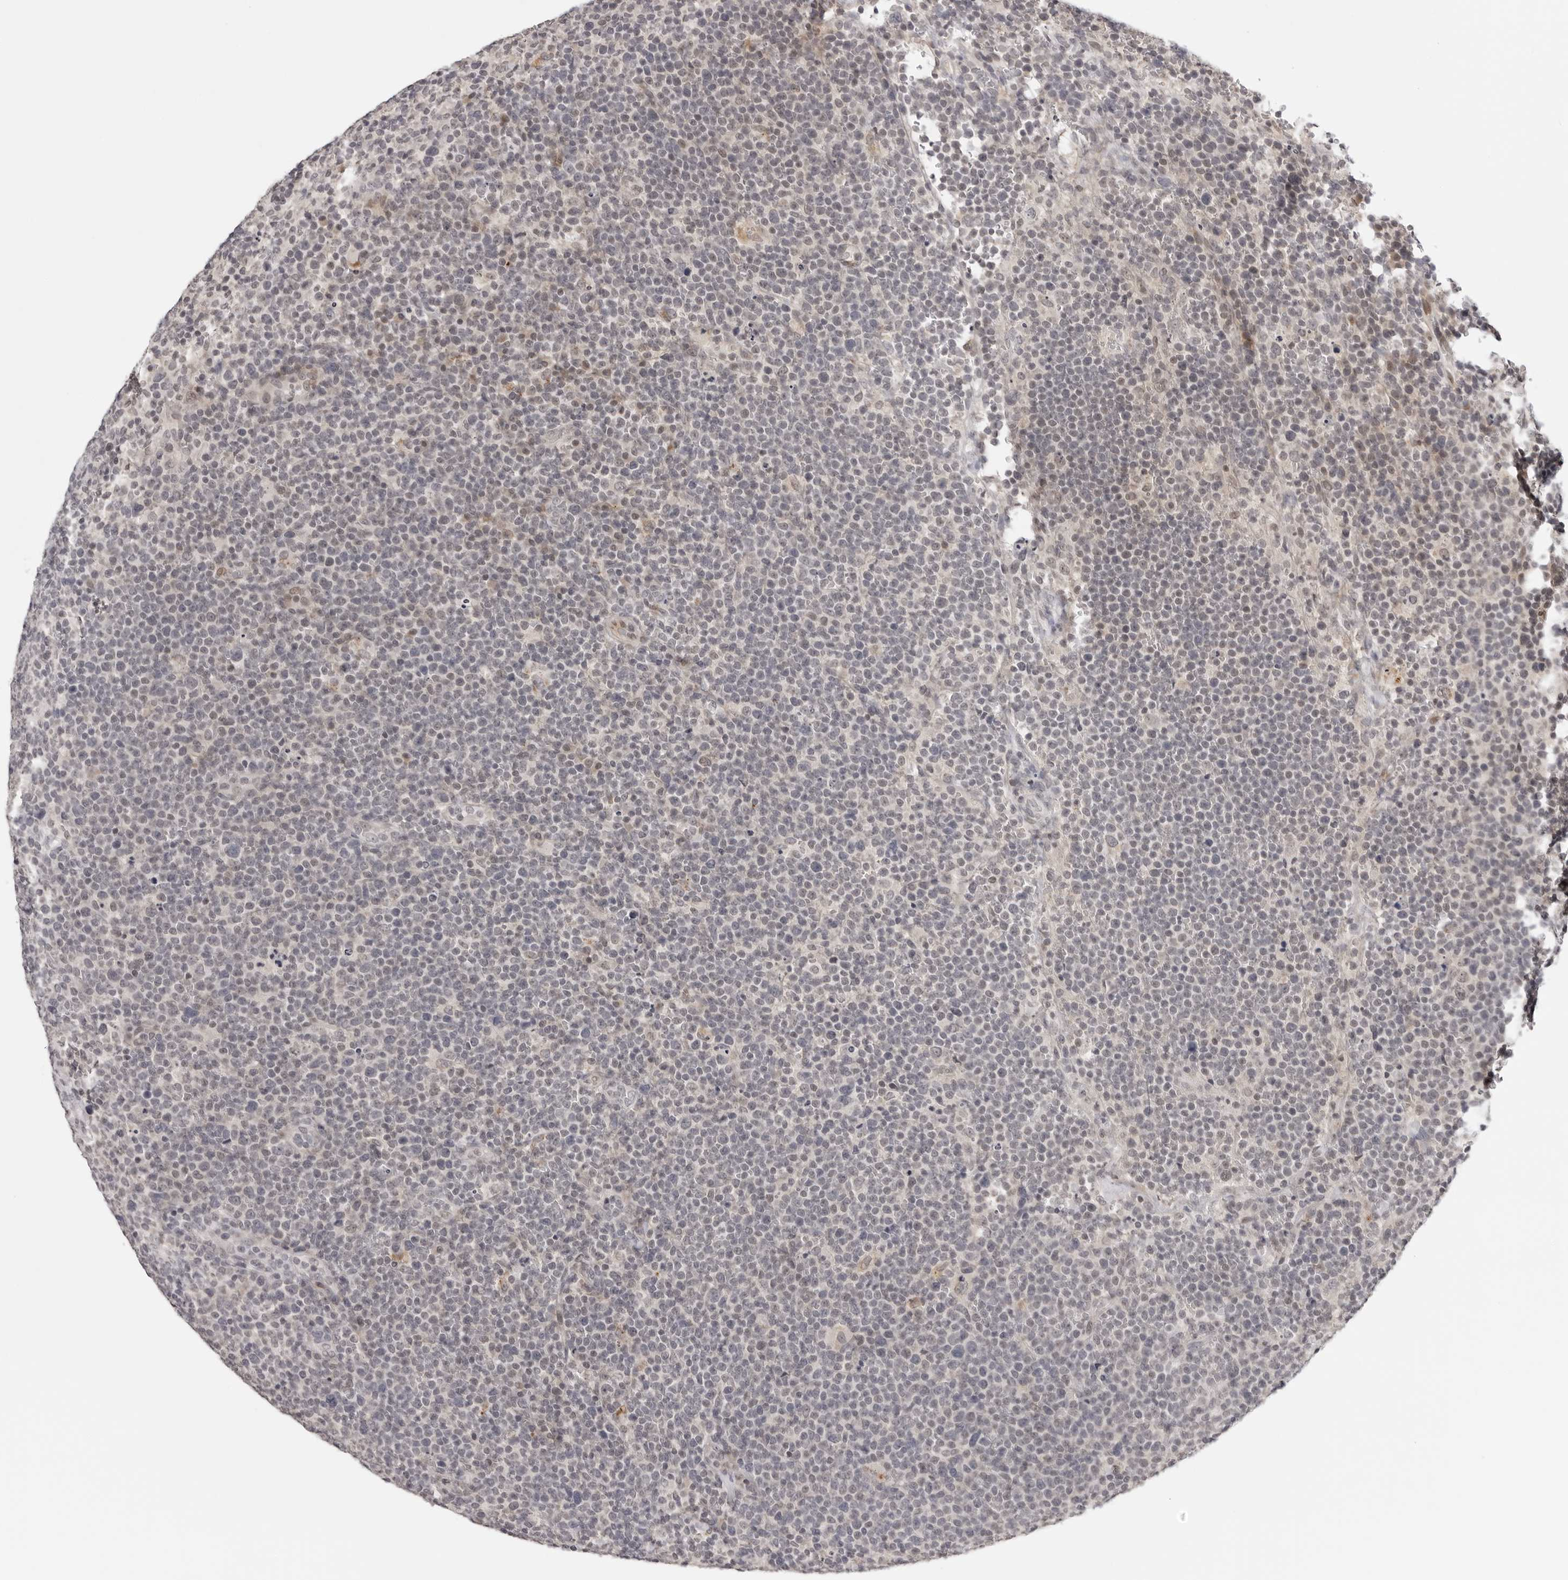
{"staining": {"intensity": "negative", "quantity": "none", "location": "none"}, "tissue": "lymphoma", "cell_type": "Tumor cells", "image_type": "cancer", "snomed": [{"axis": "morphology", "description": "Malignant lymphoma, non-Hodgkin's type, High grade"}, {"axis": "topography", "description": "Lymph node"}], "caption": "A micrograph of human malignant lymphoma, non-Hodgkin's type (high-grade) is negative for staining in tumor cells.", "gene": "PRUNE1", "patient": {"sex": "male", "age": 61}}